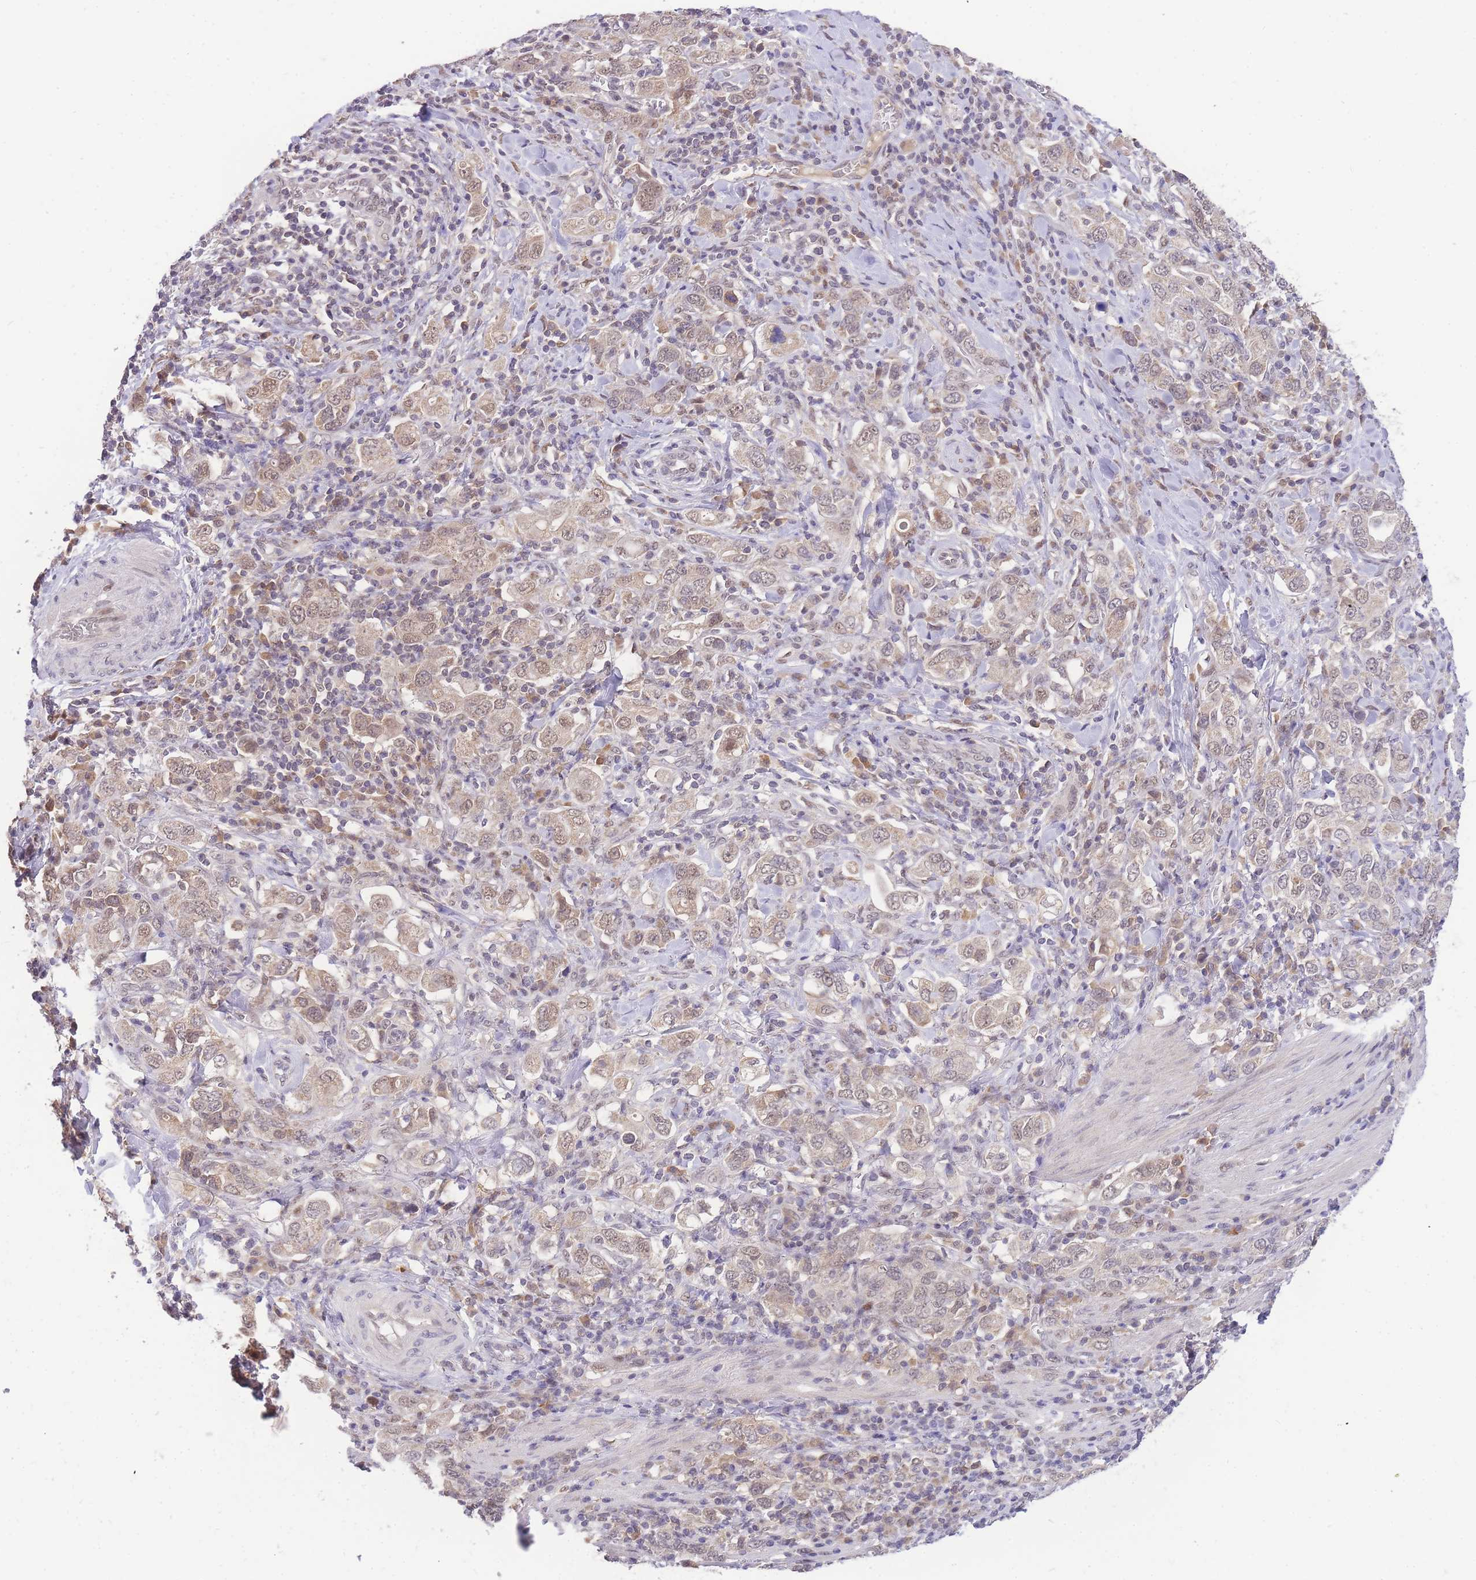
{"staining": {"intensity": "weak", "quantity": ">75%", "location": "cytoplasmic/membranous,nuclear"}, "tissue": "stomach cancer", "cell_type": "Tumor cells", "image_type": "cancer", "snomed": [{"axis": "morphology", "description": "Adenocarcinoma, NOS"}, {"axis": "topography", "description": "Stomach, upper"}, {"axis": "topography", "description": "Stomach"}], "caption": "Tumor cells display low levels of weak cytoplasmic/membranous and nuclear expression in approximately >75% of cells in adenocarcinoma (stomach).", "gene": "PUS10", "patient": {"sex": "male", "age": 62}}